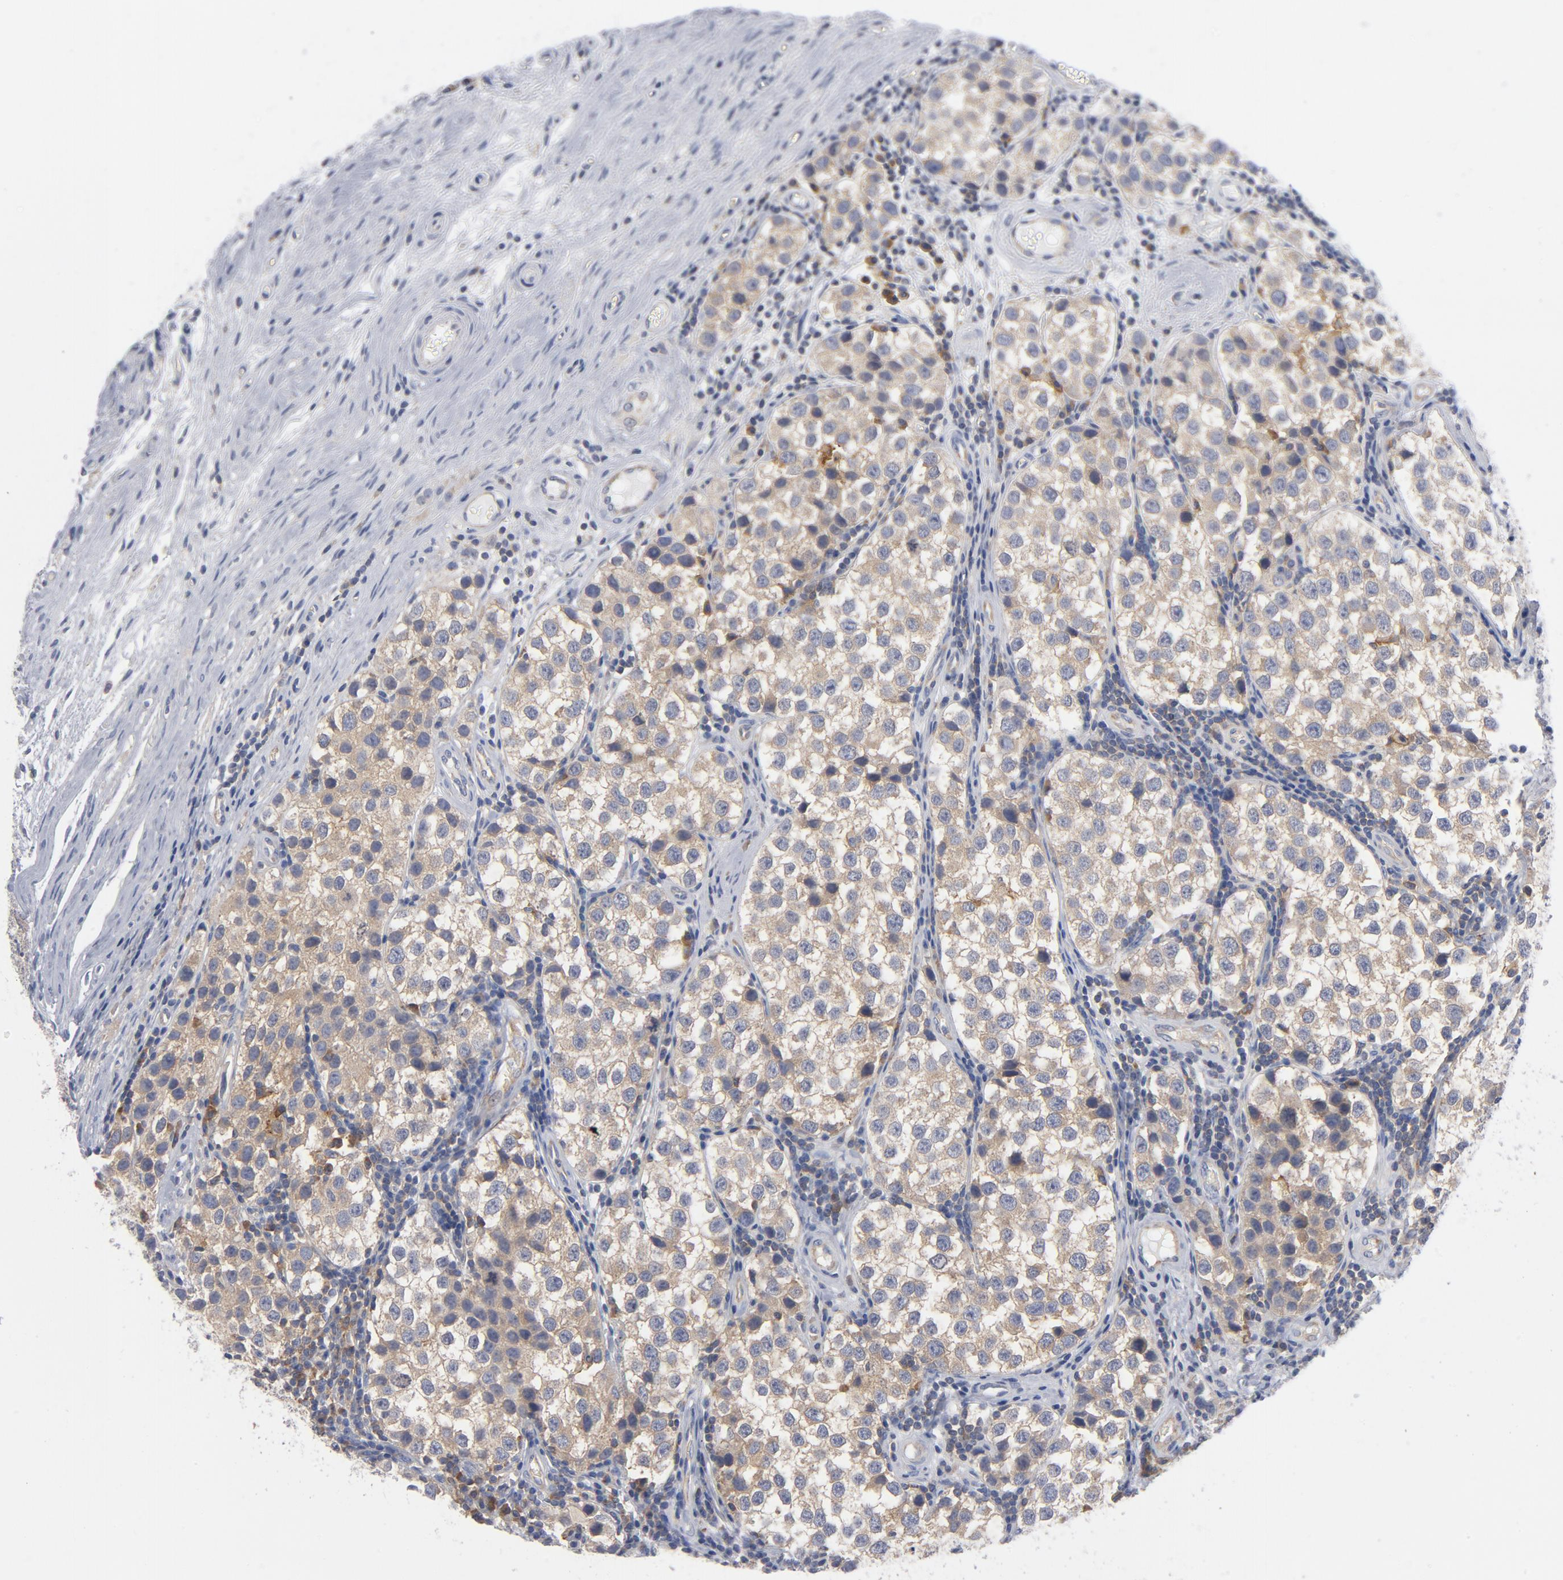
{"staining": {"intensity": "moderate", "quantity": "25%-75%", "location": "cytoplasmic/membranous"}, "tissue": "testis cancer", "cell_type": "Tumor cells", "image_type": "cancer", "snomed": [{"axis": "morphology", "description": "Seminoma, NOS"}, {"axis": "topography", "description": "Testis"}], "caption": "Tumor cells display medium levels of moderate cytoplasmic/membranous expression in about 25%-75% of cells in seminoma (testis).", "gene": "CD86", "patient": {"sex": "male", "age": 39}}